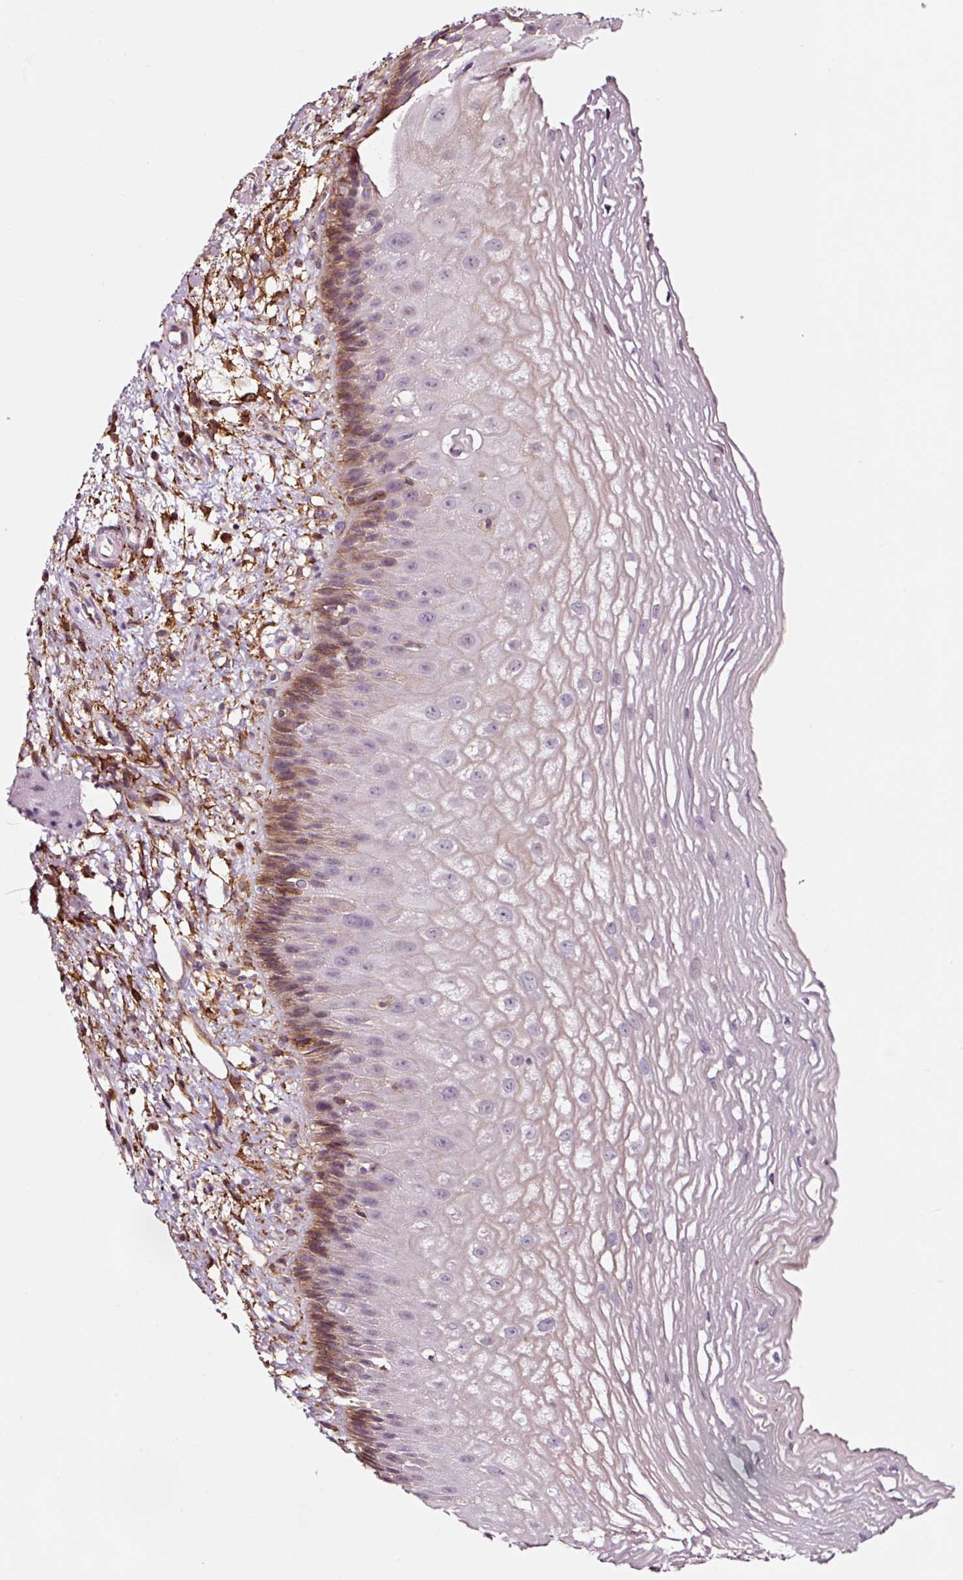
{"staining": {"intensity": "moderate", "quantity": "25%-75%", "location": "cytoplasmic/membranous"}, "tissue": "esophagus", "cell_type": "Squamous epithelial cells", "image_type": "normal", "snomed": [{"axis": "morphology", "description": "Normal tissue, NOS"}, {"axis": "topography", "description": "Esophagus"}], "caption": "Immunohistochemical staining of normal esophagus exhibits 25%-75% levels of moderate cytoplasmic/membranous protein staining in about 25%-75% of squamous epithelial cells.", "gene": "ADD3", "patient": {"sex": "male", "age": 60}}